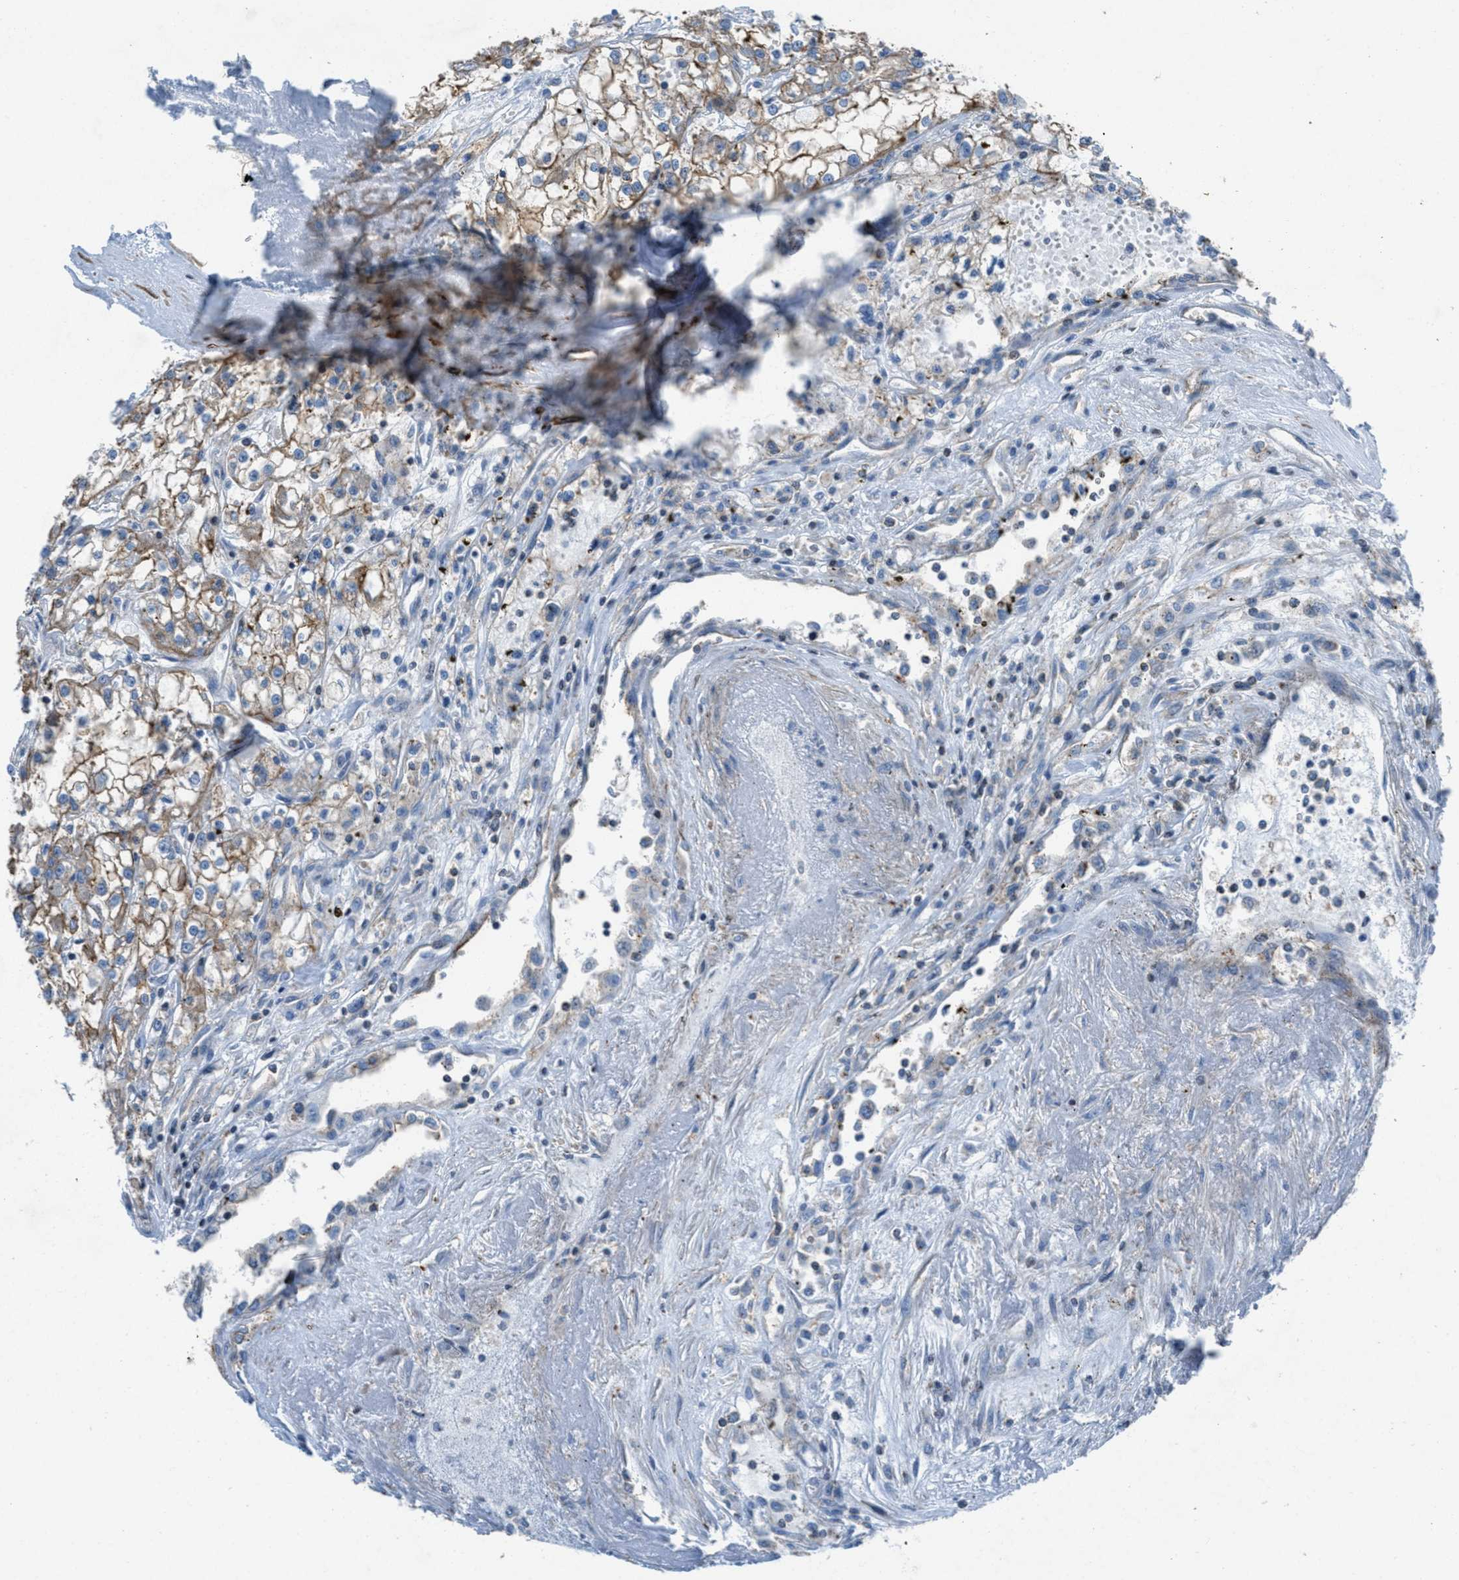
{"staining": {"intensity": "moderate", "quantity": ">75%", "location": "cytoplasmic/membranous"}, "tissue": "renal cancer", "cell_type": "Tumor cells", "image_type": "cancer", "snomed": [{"axis": "morphology", "description": "Adenocarcinoma, NOS"}, {"axis": "topography", "description": "Kidney"}], "caption": "Immunohistochemistry (IHC) of adenocarcinoma (renal) displays medium levels of moderate cytoplasmic/membranous expression in about >75% of tumor cells. (Brightfield microscopy of DAB IHC at high magnification).", "gene": "MFSD13A", "patient": {"sex": "female", "age": 52}}